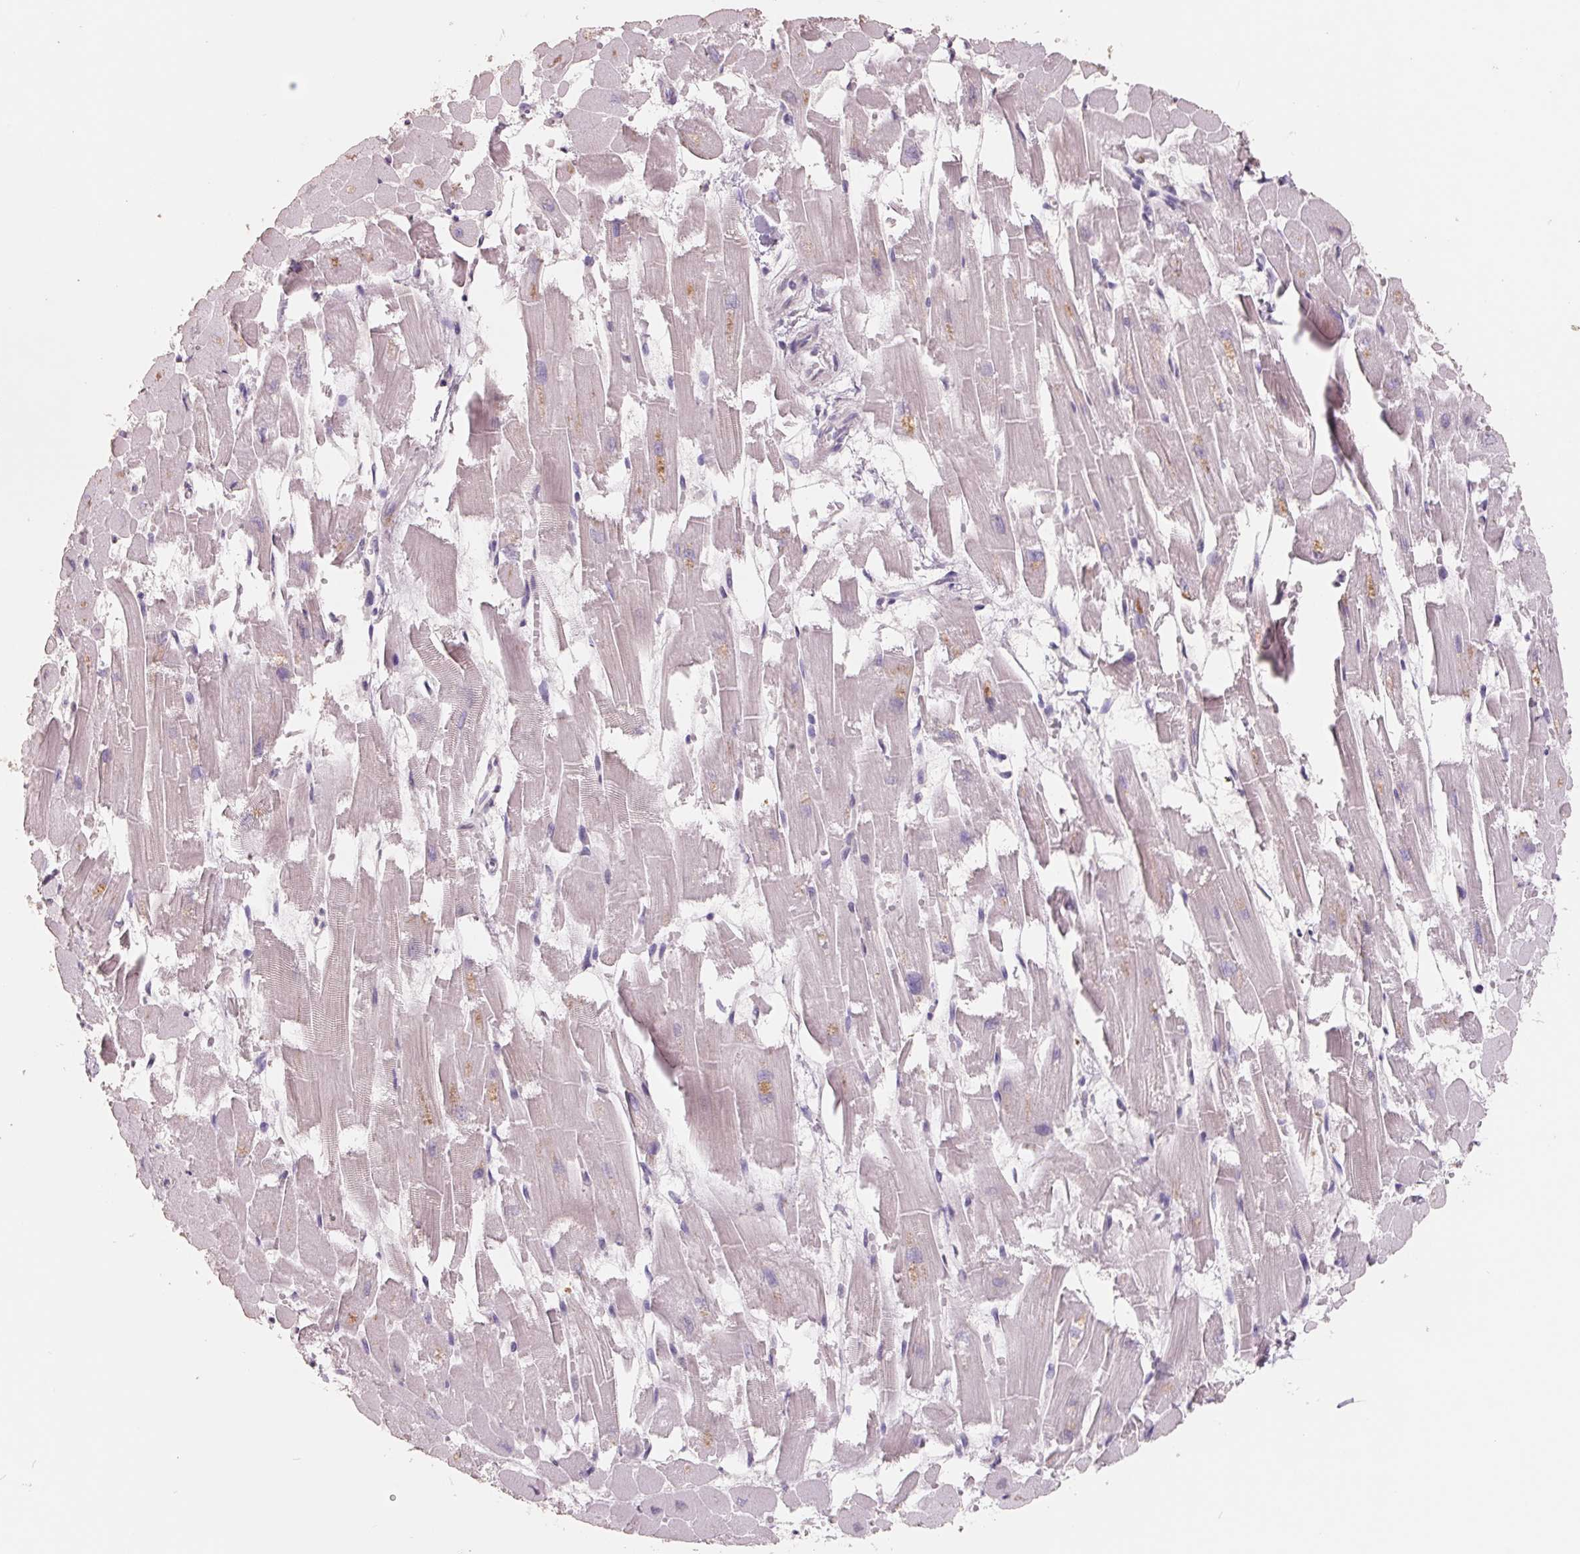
{"staining": {"intensity": "weak", "quantity": "<25%", "location": "cytoplasmic/membranous"}, "tissue": "heart muscle", "cell_type": "Cardiomyocytes", "image_type": "normal", "snomed": [{"axis": "morphology", "description": "Normal tissue, NOS"}, {"axis": "topography", "description": "Heart"}], "caption": "Immunohistochemistry histopathology image of unremarkable heart muscle: heart muscle stained with DAB exhibits no significant protein expression in cardiomyocytes. Brightfield microscopy of IHC stained with DAB (brown) and hematoxylin (blue), captured at high magnification.", "gene": "FTCD", "patient": {"sex": "female", "age": 52}}